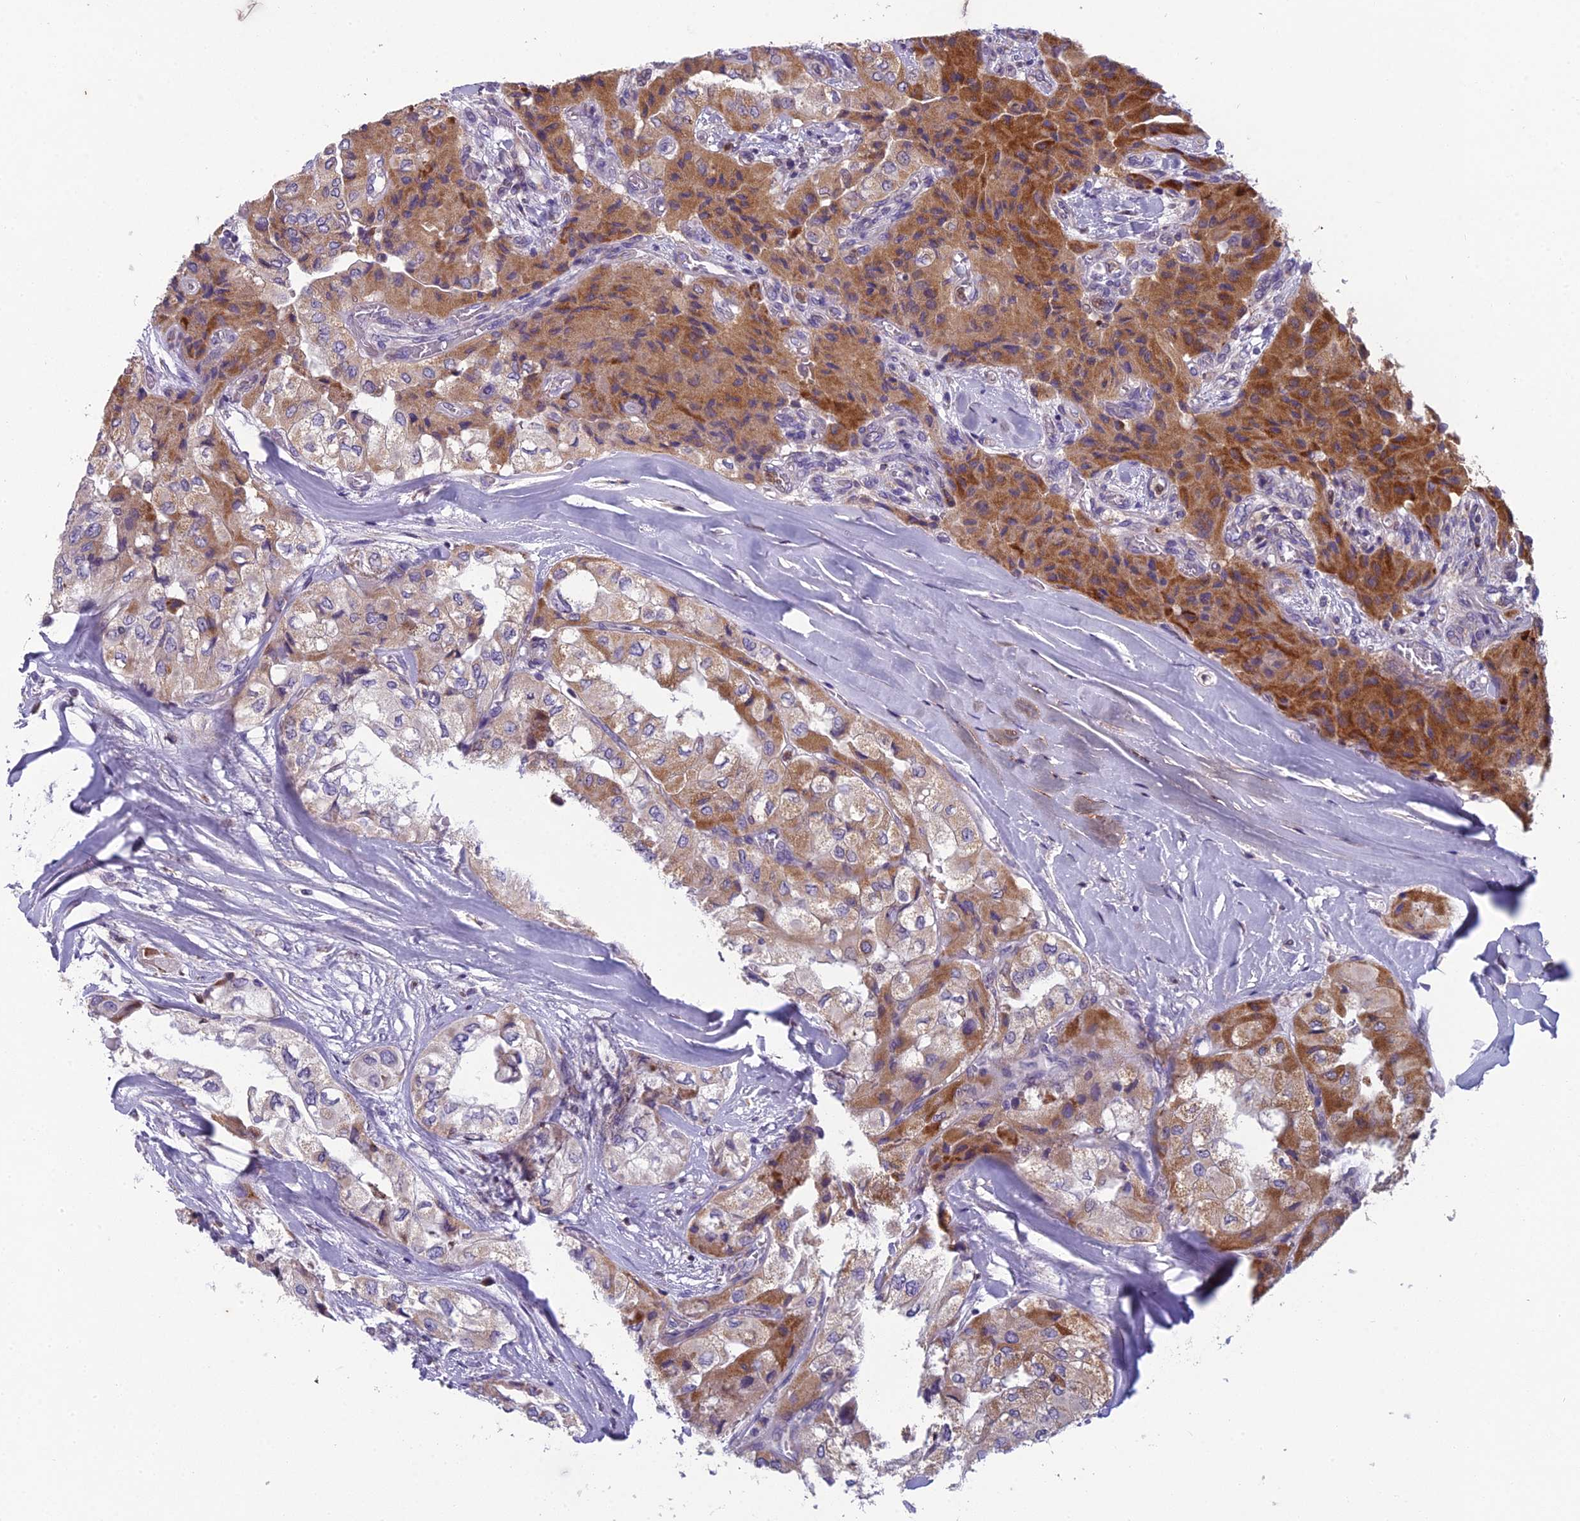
{"staining": {"intensity": "moderate", "quantity": "25%-75%", "location": "cytoplasmic/membranous"}, "tissue": "head and neck cancer", "cell_type": "Tumor cells", "image_type": "cancer", "snomed": [{"axis": "morphology", "description": "Adenocarcinoma, NOS"}, {"axis": "topography", "description": "Head-Neck"}], "caption": "Head and neck adenocarcinoma stained with a protein marker shows moderate staining in tumor cells.", "gene": "ENSG00000188897", "patient": {"sex": "male", "age": 66}}